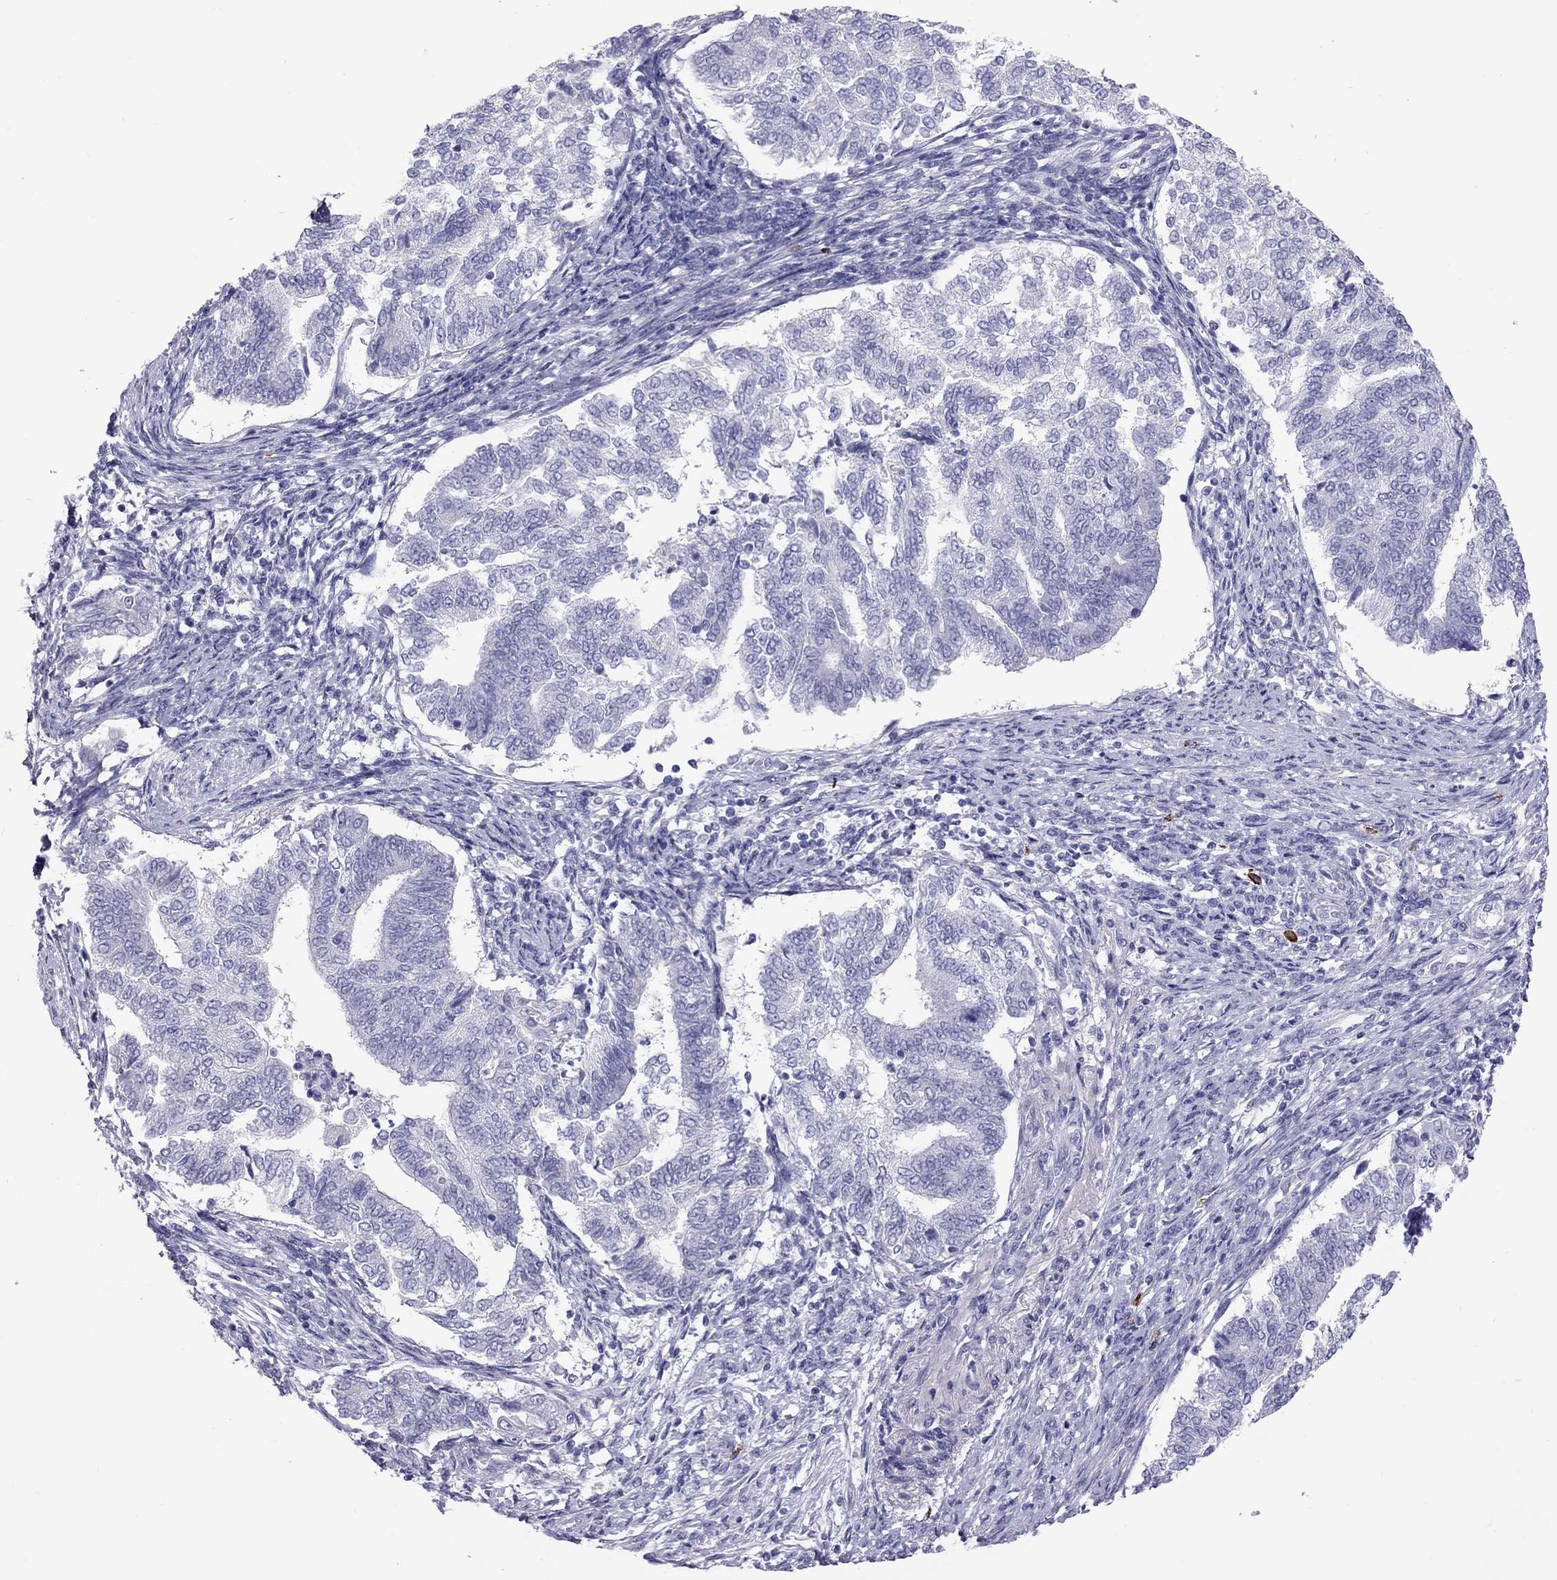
{"staining": {"intensity": "negative", "quantity": "none", "location": "none"}, "tissue": "endometrial cancer", "cell_type": "Tumor cells", "image_type": "cancer", "snomed": [{"axis": "morphology", "description": "Adenocarcinoma, NOS"}, {"axis": "topography", "description": "Endometrium"}], "caption": "A high-resolution histopathology image shows IHC staining of endometrial cancer, which shows no significant staining in tumor cells.", "gene": "IL17REL", "patient": {"sex": "female", "age": 65}}